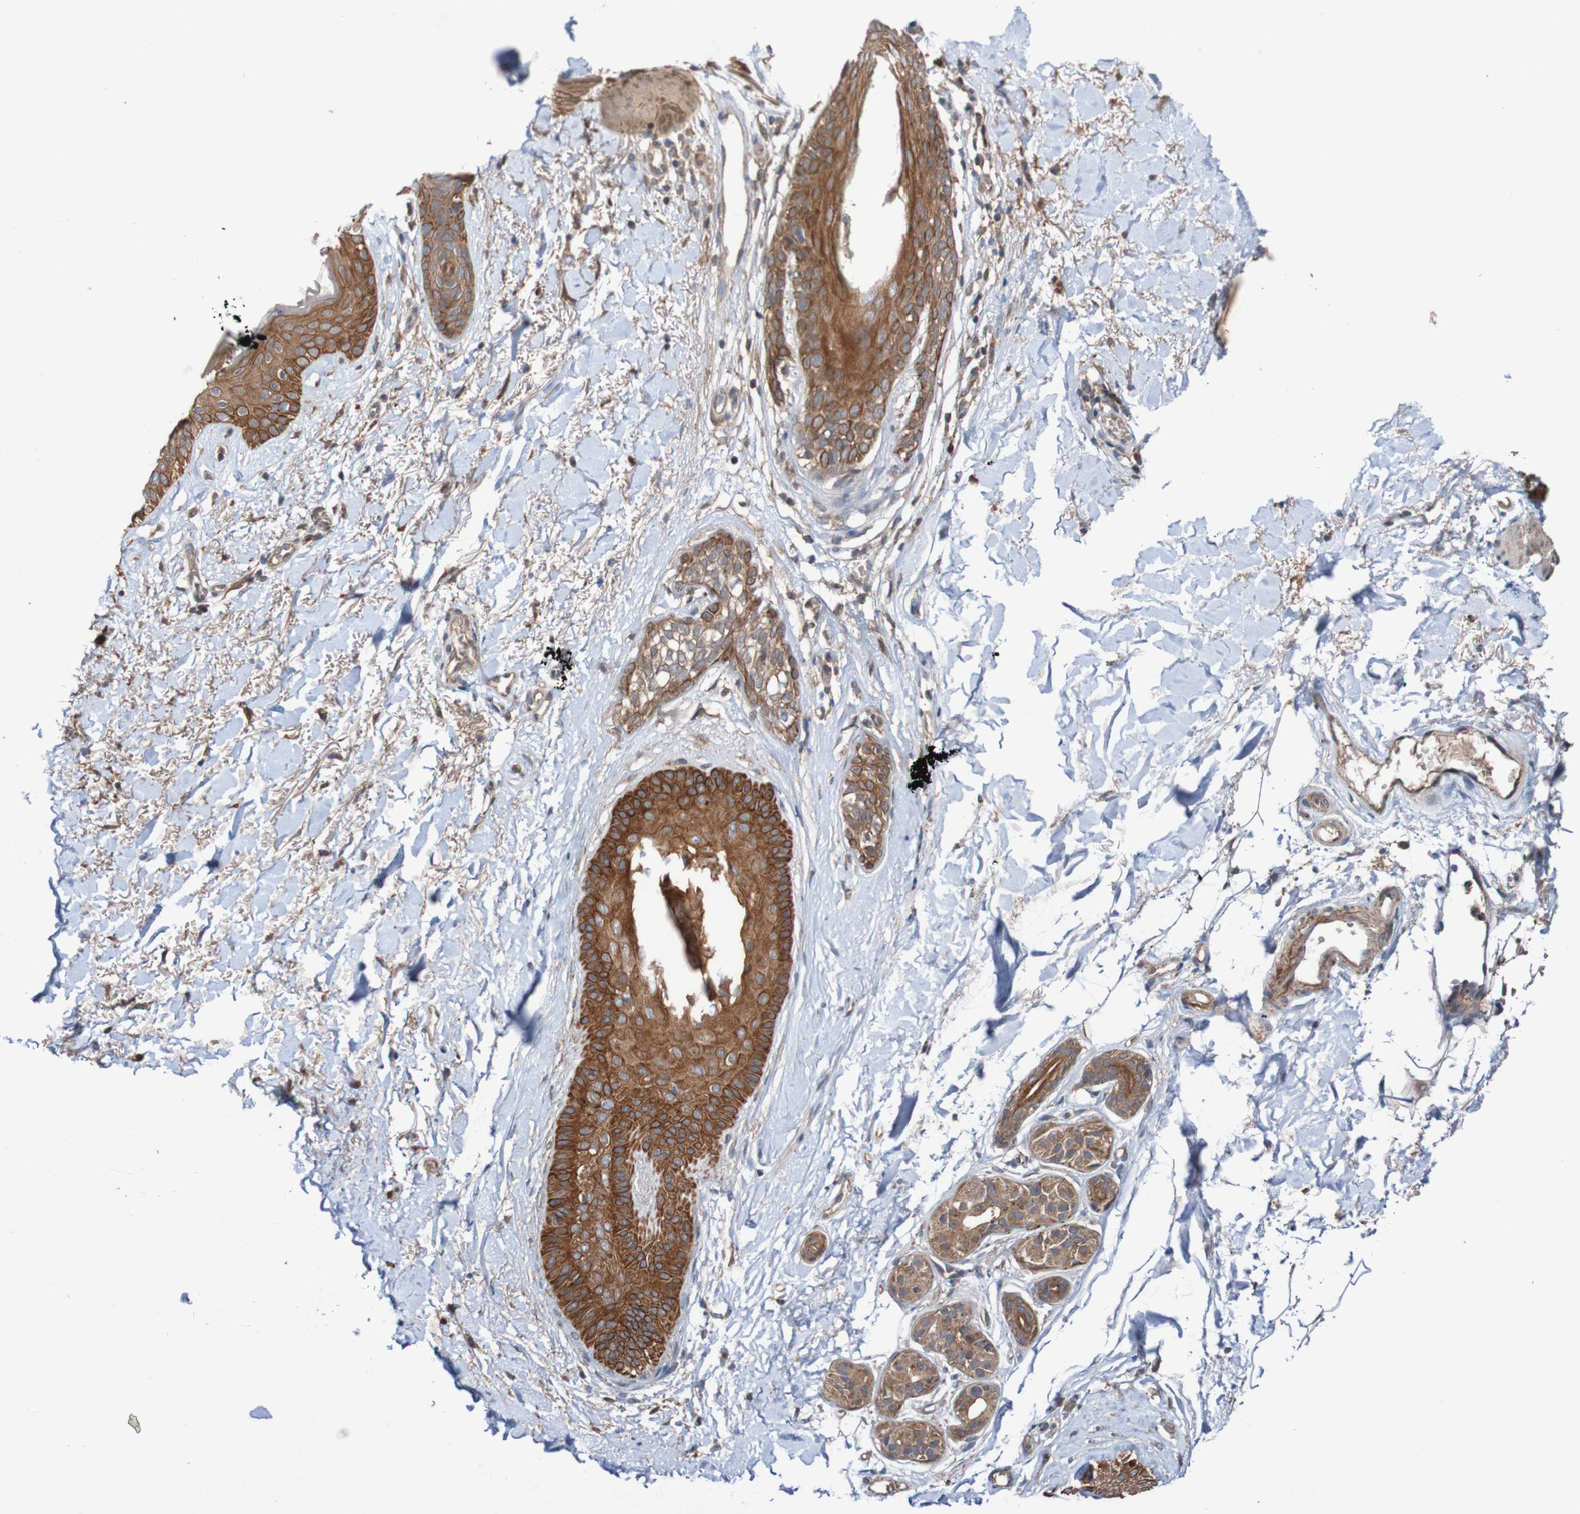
{"staining": {"intensity": "moderate", "quantity": ">75%", "location": "cytoplasmic/membranous"}, "tissue": "skin cancer", "cell_type": "Tumor cells", "image_type": "cancer", "snomed": [{"axis": "morphology", "description": "Normal tissue, NOS"}, {"axis": "morphology", "description": "Basal cell carcinoma"}, {"axis": "topography", "description": "Skin"}], "caption": "Immunohistochemical staining of skin cancer displays medium levels of moderate cytoplasmic/membranous positivity in approximately >75% of tumor cells.", "gene": "PHPT1", "patient": {"sex": "female", "age": 70}}